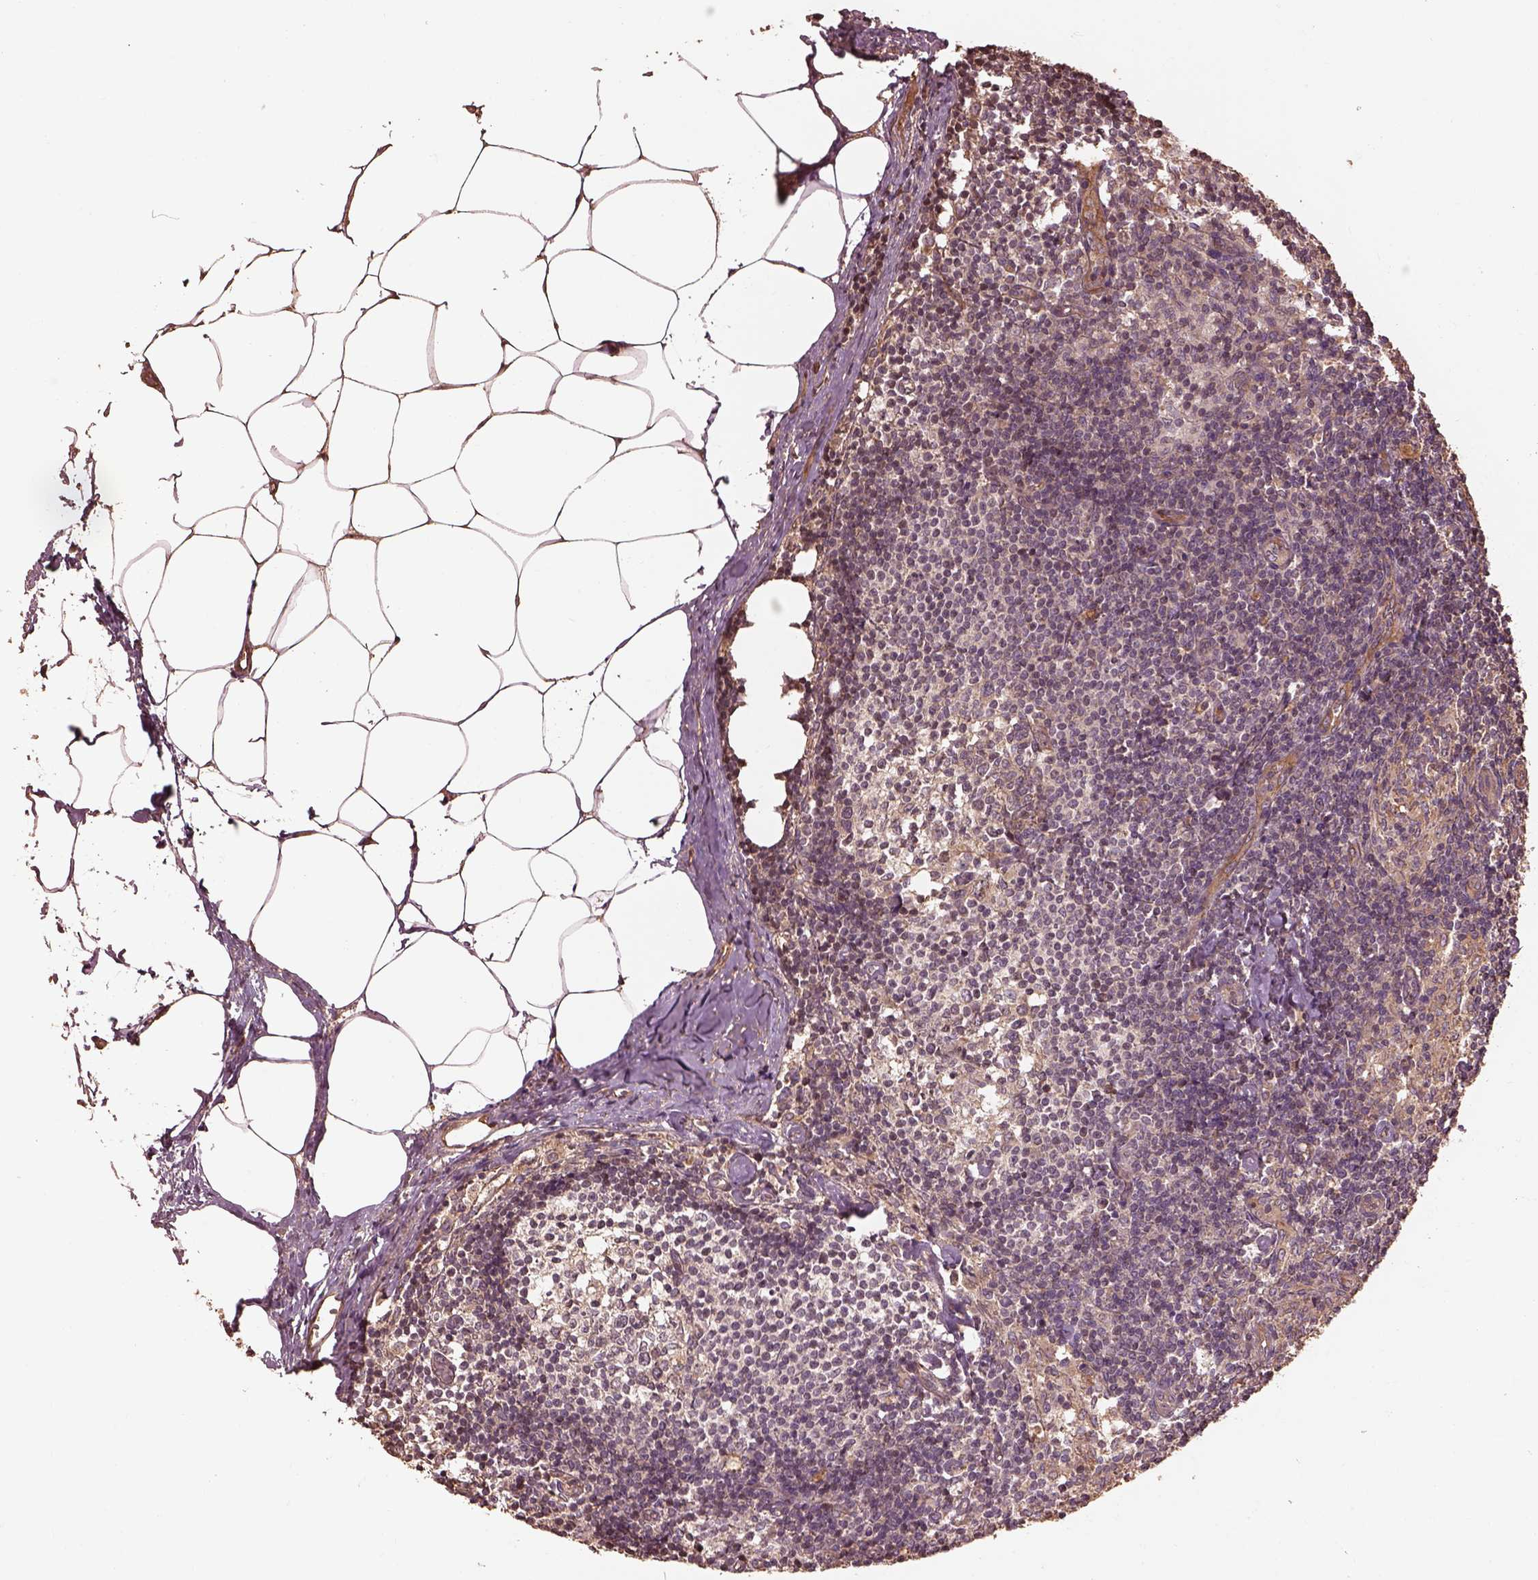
{"staining": {"intensity": "negative", "quantity": "none", "location": "none"}, "tissue": "lymph node", "cell_type": "Germinal center cells", "image_type": "normal", "snomed": [{"axis": "morphology", "description": "Normal tissue, NOS"}, {"axis": "topography", "description": "Lymph node"}], "caption": "Photomicrograph shows no protein staining in germinal center cells of benign lymph node. (Immunohistochemistry (ihc), brightfield microscopy, high magnification).", "gene": "METTL4", "patient": {"sex": "female", "age": 69}}